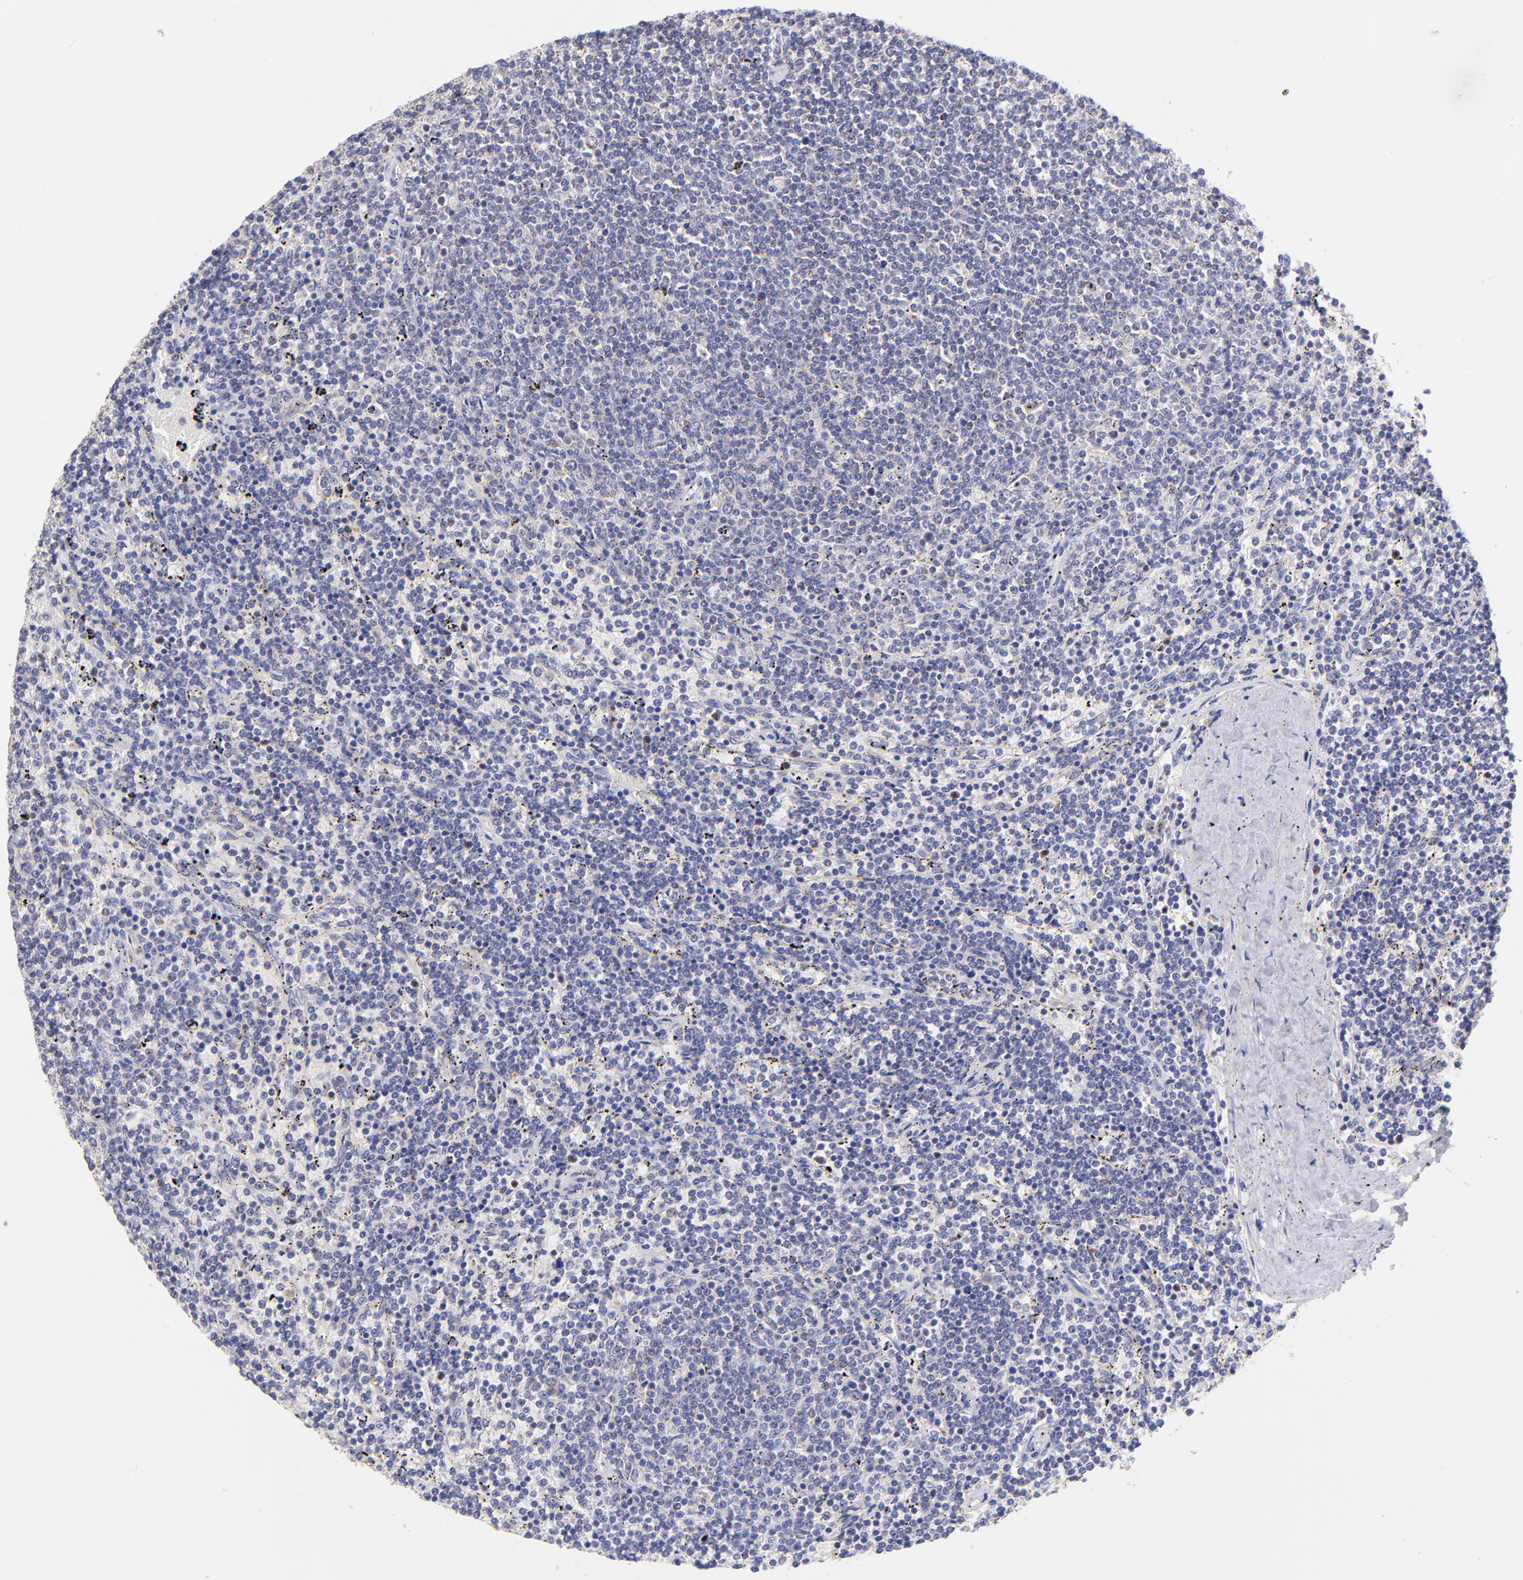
{"staining": {"intensity": "negative", "quantity": "none", "location": "none"}, "tissue": "lymphoma", "cell_type": "Tumor cells", "image_type": "cancer", "snomed": [{"axis": "morphology", "description": "Malignant lymphoma, non-Hodgkin's type, Low grade"}, {"axis": "topography", "description": "Spleen"}], "caption": "This is an immunohistochemistry (IHC) micrograph of malignant lymphoma, non-Hodgkin's type (low-grade). There is no expression in tumor cells.", "gene": "NDUFB7", "patient": {"sex": "female", "age": 50}}